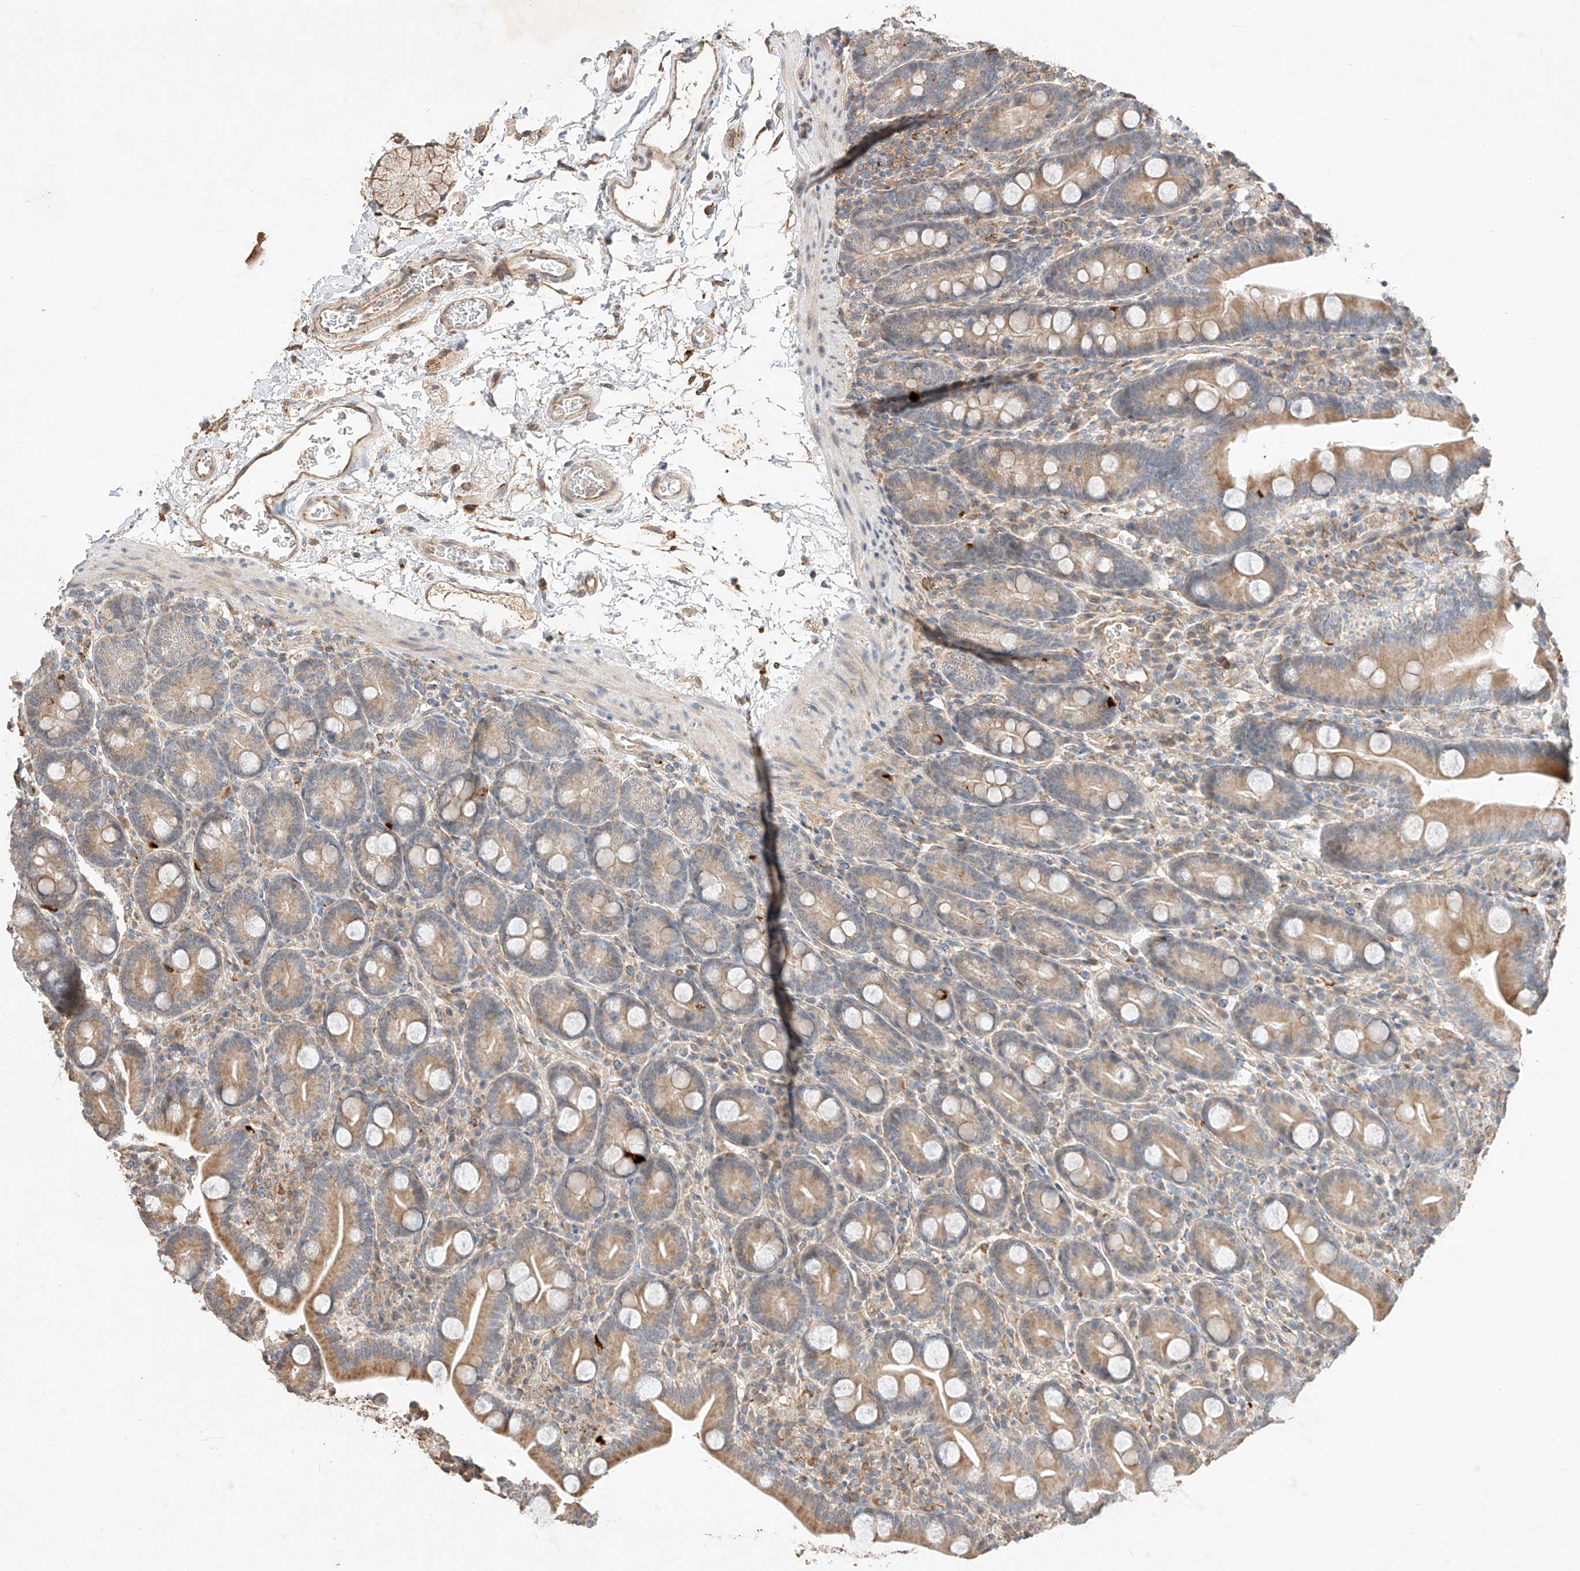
{"staining": {"intensity": "moderate", "quantity": ">75%", "location": "cytoplasmic/membranous"}, "tissue": "duodenum", "cell_type": "Glandular cells", "image_type": "normal", "snomed": [{"axis": "morphology", "description": "Normal tissue, NOS"}, {"axis": "topography", "description": "Duodenum"}], "caption": "Duodenum stained with DAB (3,3'-diaminobenzidine) immunohistochemistry exhibits medium levels of moderate cytoplasmic/membranous staining in about >75% of glandular cells.", "gene": "SUSD6", "patient": {"sex": "male", "age": 35}}